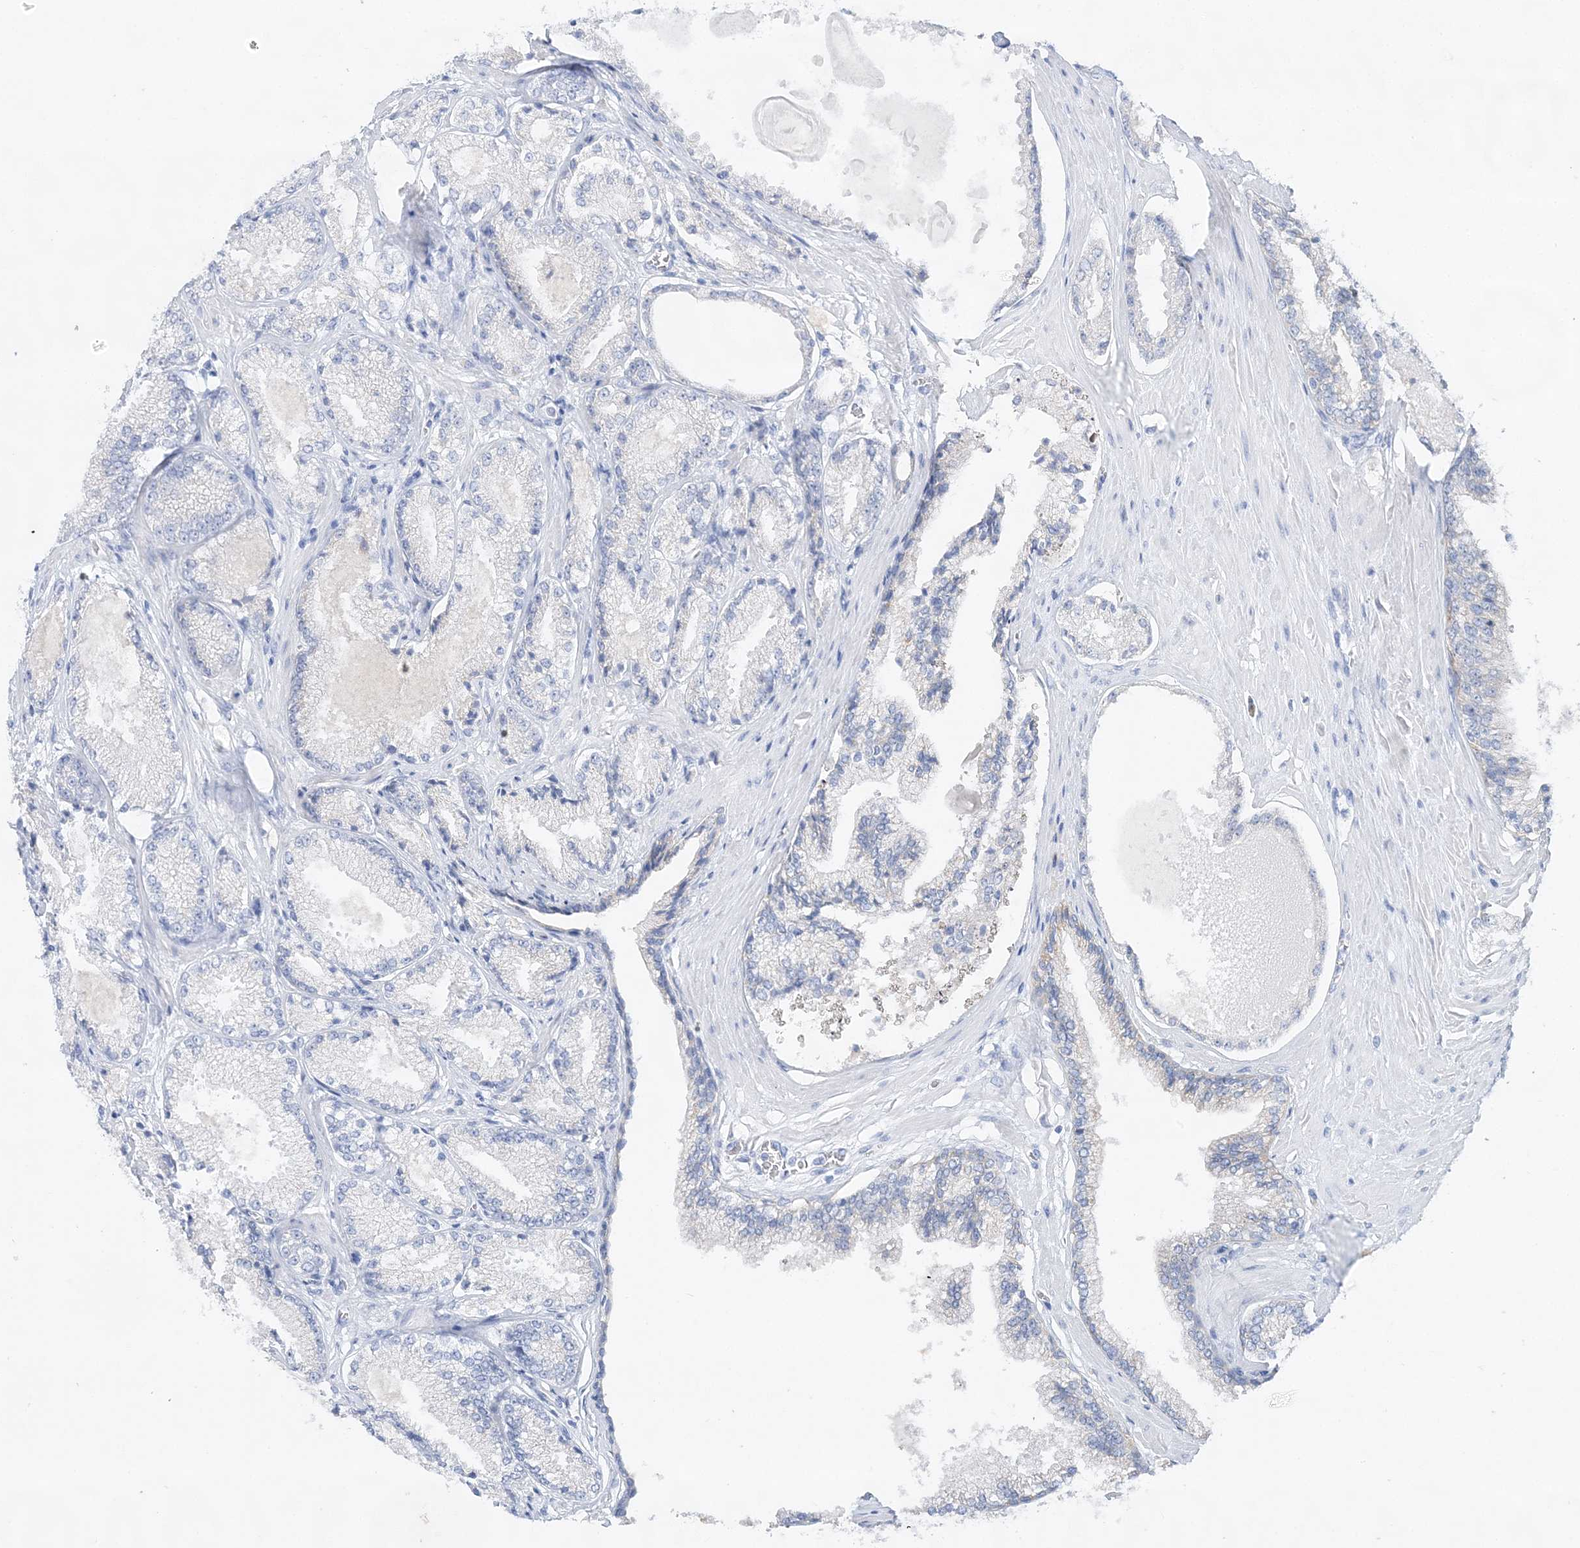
{"staining": {"intensity": "negative", "quantity": "none", "location": "none"}, "tissue": "prostate cancer", "cell_type": "Tumor cells", "image_type": "cancer", "snomed": [{"axis": "morphology", "description": "Adenocarcinoma, High grade"}, {"axis": "topography", "description": "Prostate"}], "caption": "Immunohistochemistry micrograph of human prostate cancer stained for a protein (brown), which exhibits no staining in tumor cells.", "gene": "SLC5A6", "patient": {"sex": "male", "age": 73}}